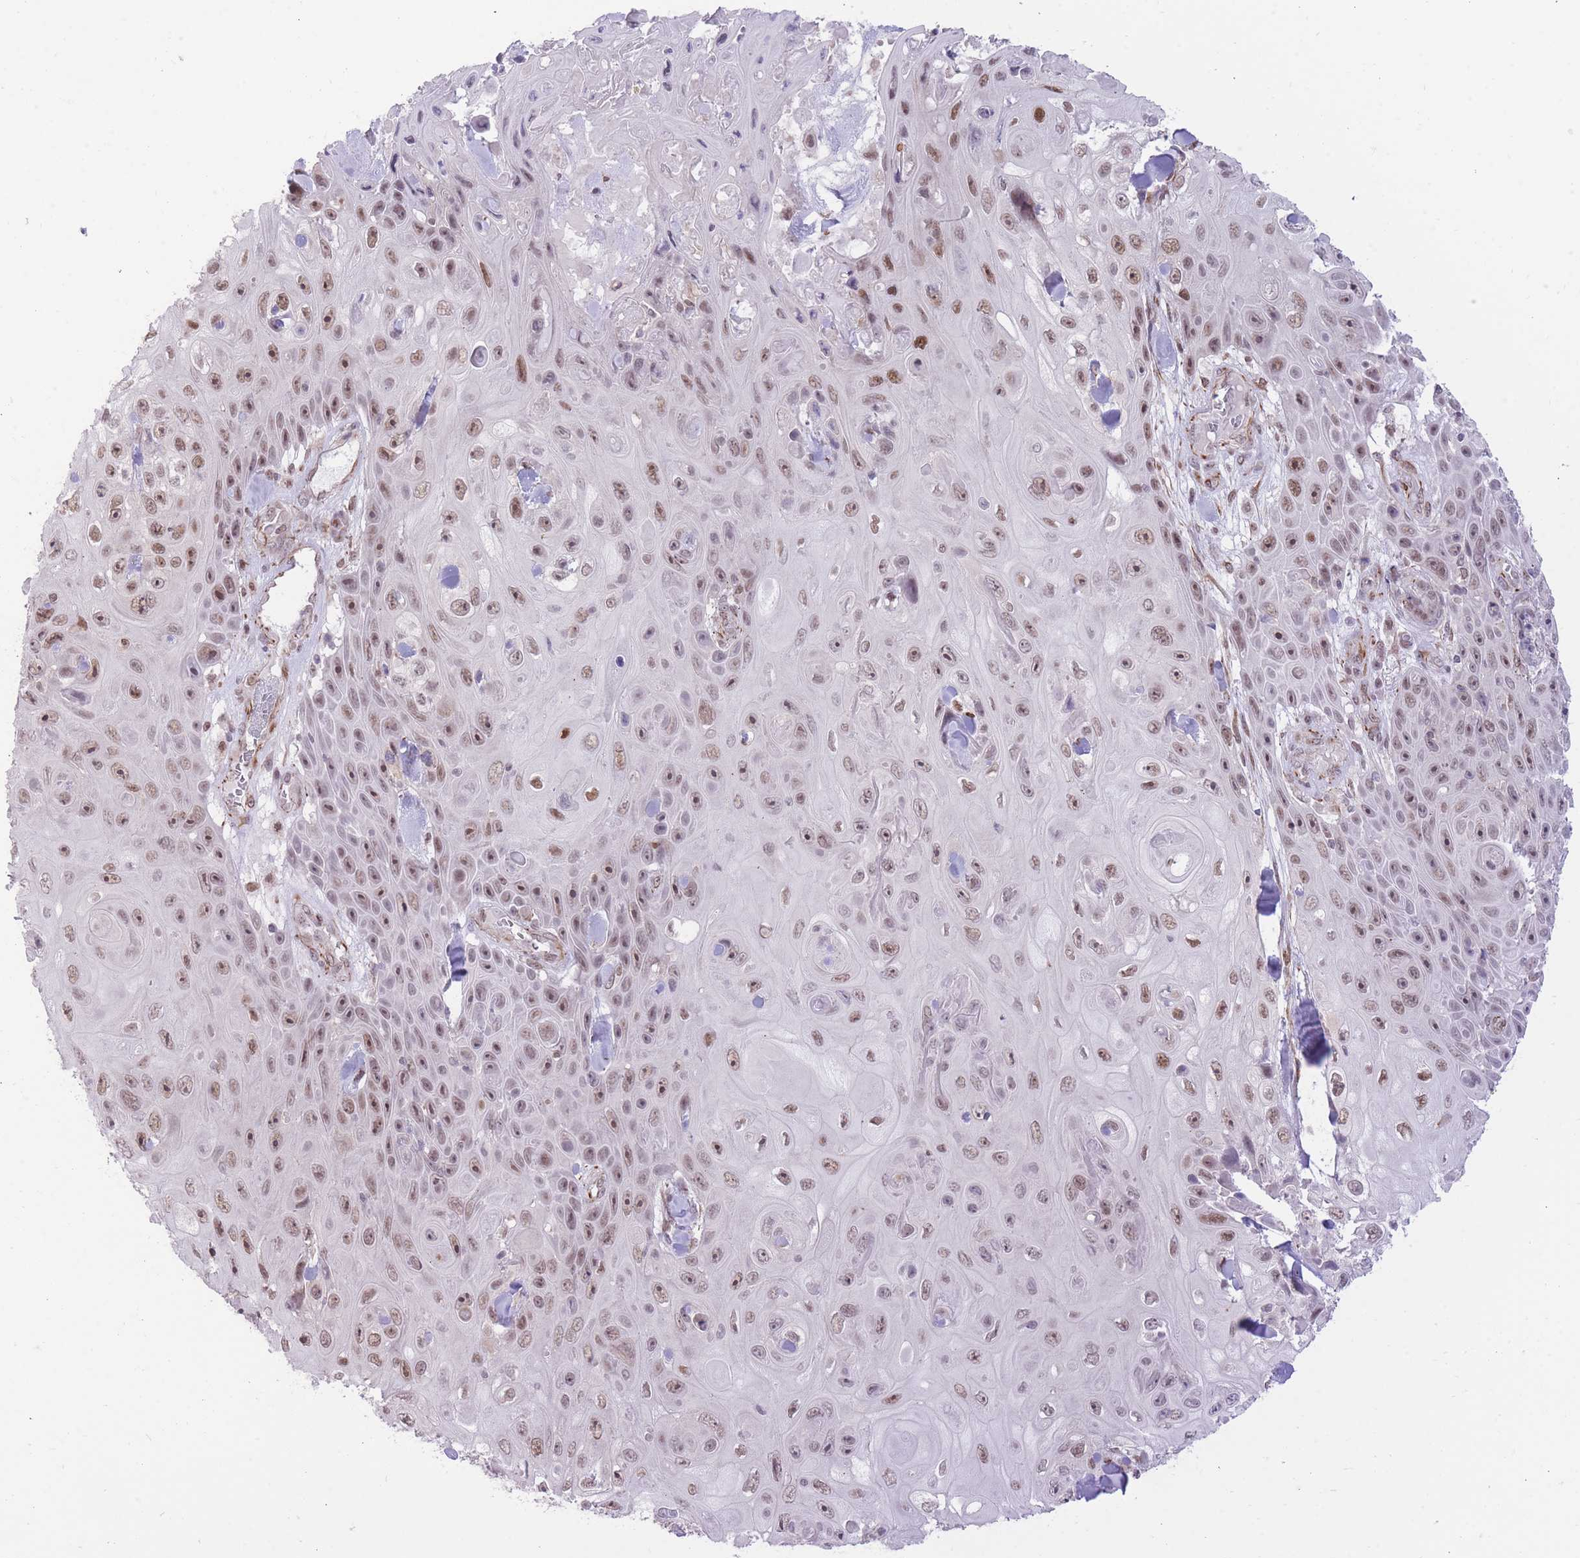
{"staining": {"intensity": "moderate", "quantity": ">75%", "location": "nuclear"}, "tissue": "skin cancer", "cell_type": "Tumor cells", "image_type": "cancer", "snomed": [{"axis": "morphology", "description": "Squamous cell carcinoma, NOS"}, {"axis": "topography", "description": "Skin"}], "caption": "Skin cancer was stained to show a protein in brown. There is medium levels of moderate nuclear positivity in approximately >75% of tumor cells. (IHC, brightfield microscopy, high magnification).", "gene": "ELL", "patient": {"sex": "male", "age": 82}}